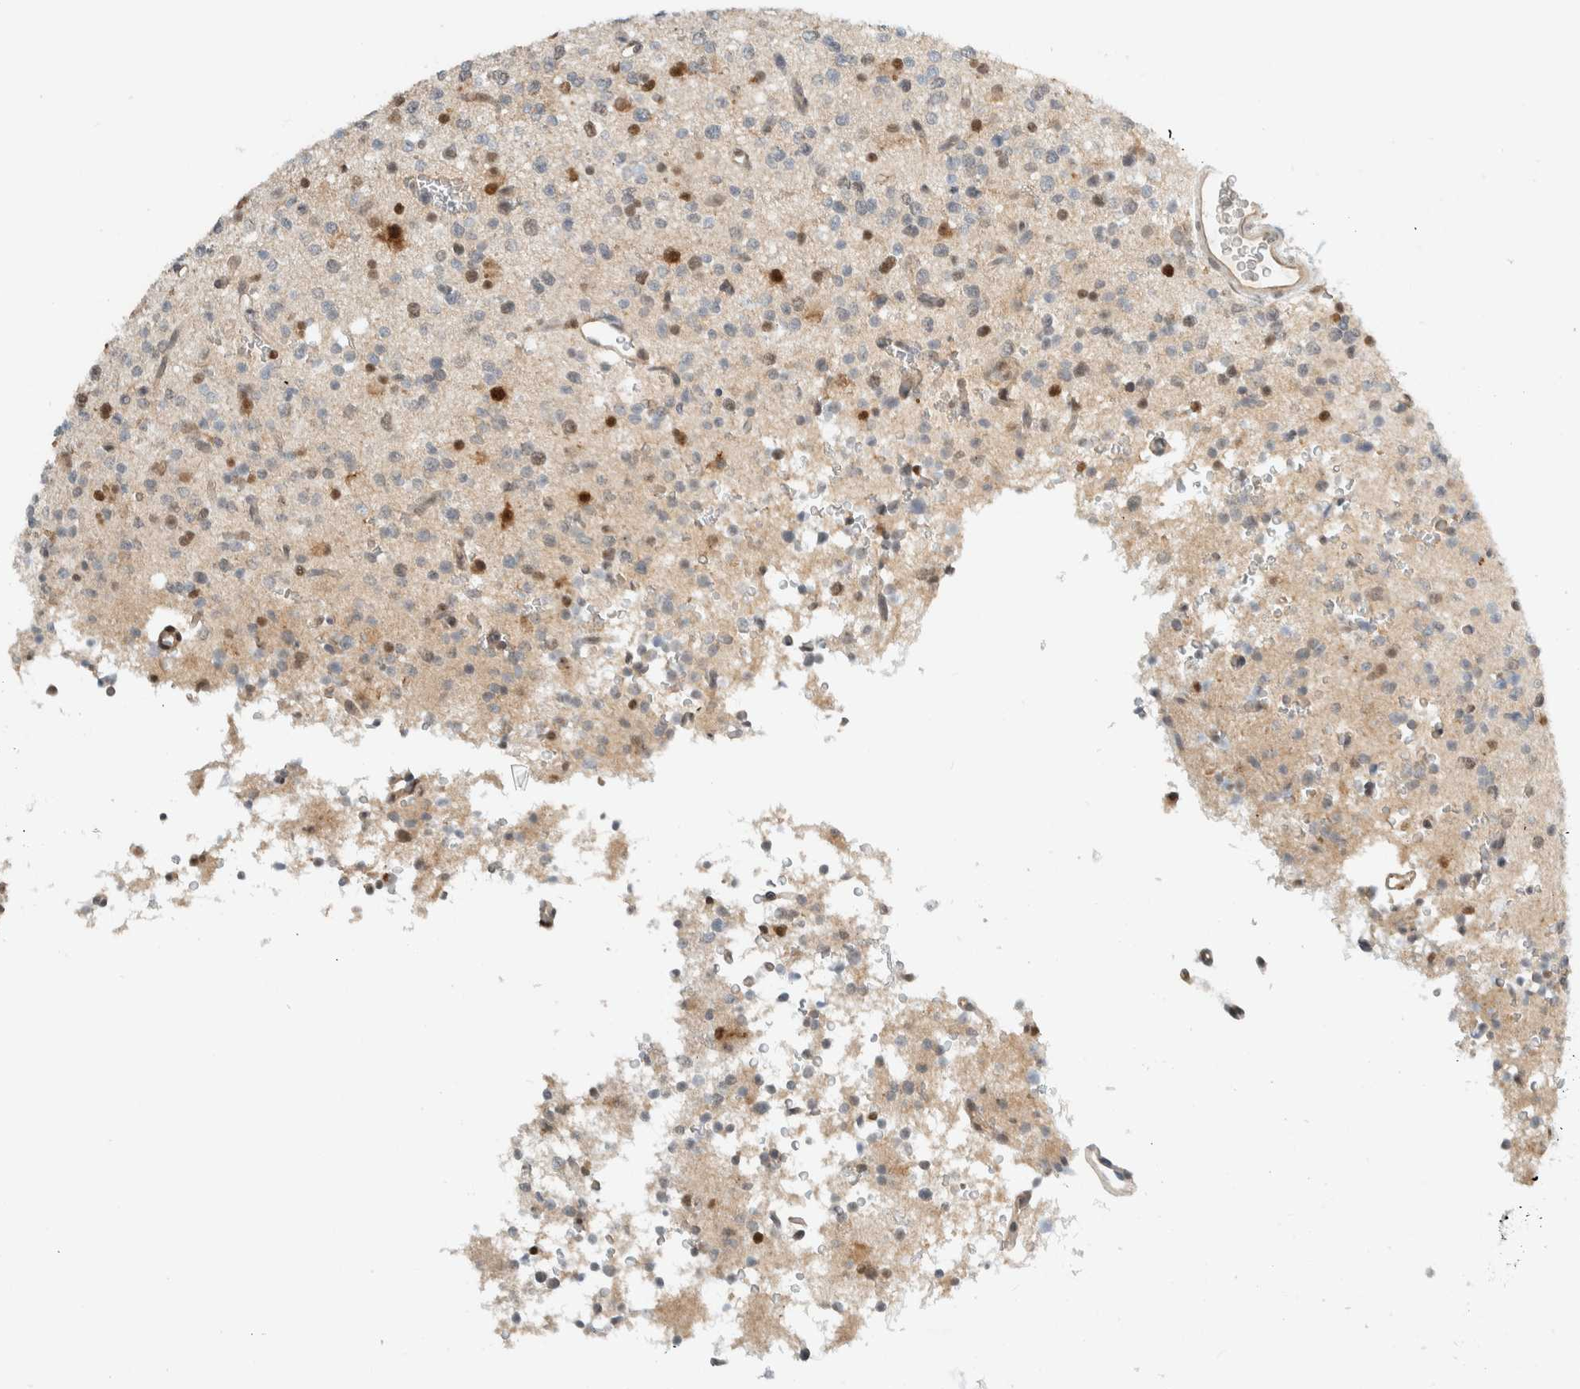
{"staining": {"intensity": "strong", "quantity": "<25%", "location": "nuclear"}, "tissue": "glioma", "cell_type": "Tumor cells", "image_type": "cancer", "snomed": [{"axis": "morphology", "description": "Glioma, malignant, High grade"}, {"axis": "topography", "description": "Brain"}], "caption": "Glioma stained with DAB (3,3'-diaminobenzidine) IHC shows medium levels of strong nuclear positivity in about <25% of tumor cells. Ihc stains the protein of interest in brown and the nuclei are stained blue.", "gene": "TFE3", "patient": {"sex": "female", "age": 62}}